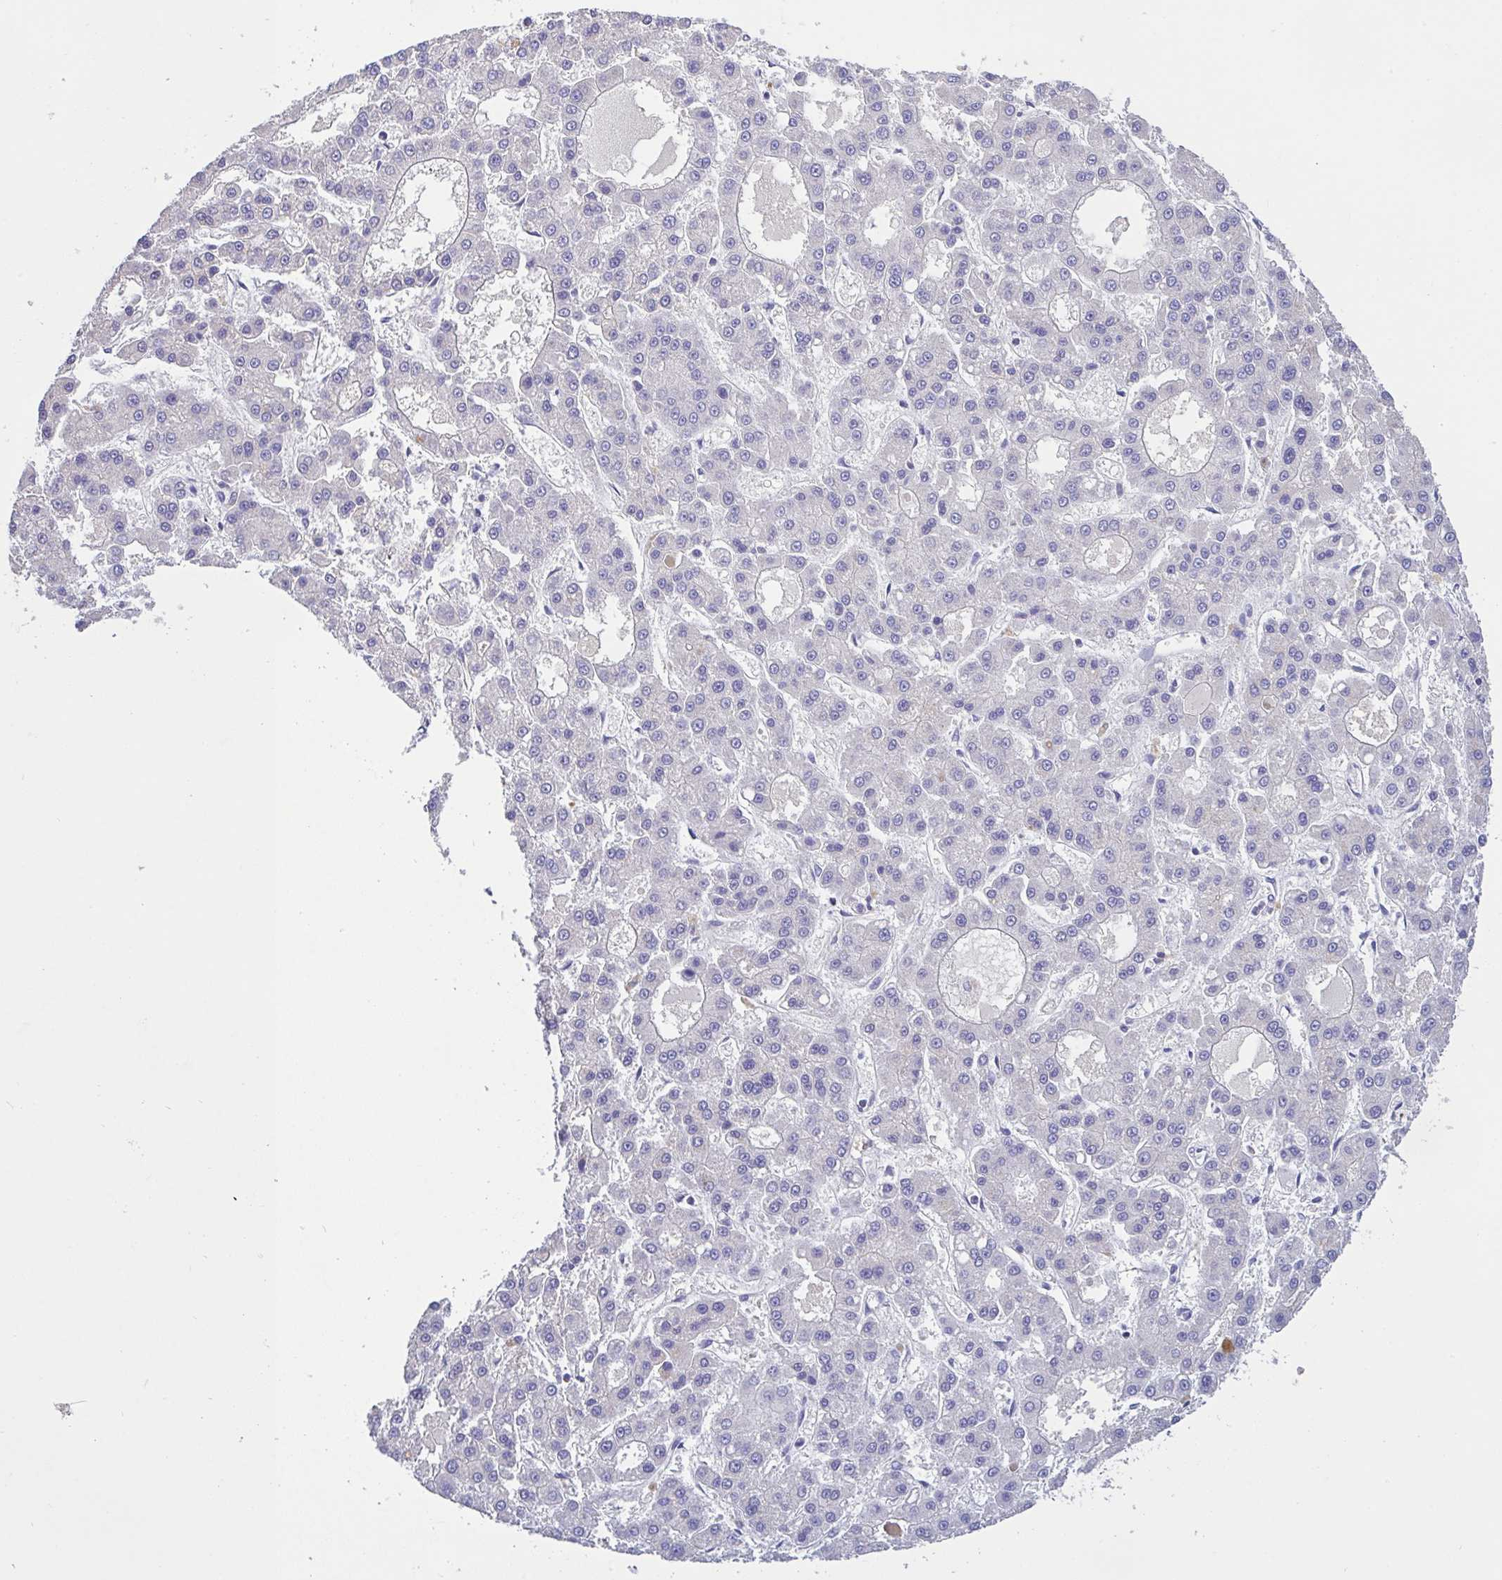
{"staining": {"intensity": "negative", "quantity": "none", "location": "none"}, "tissue": "liver cancer", "cell_type": "Tumor cells", "image_type": "cancer", "snomed": [{"axis": "morphology", "description": "Carcinoma, Hepatocellular, NOS"}, {"axis": "topography", "description": "Liver"}], "caption": "The image shows no staining of tumor cells in liver cancer (hepatocellular carcinoma).", "gene": "CA10", "patient": {"sex": "male", "age": 70}}